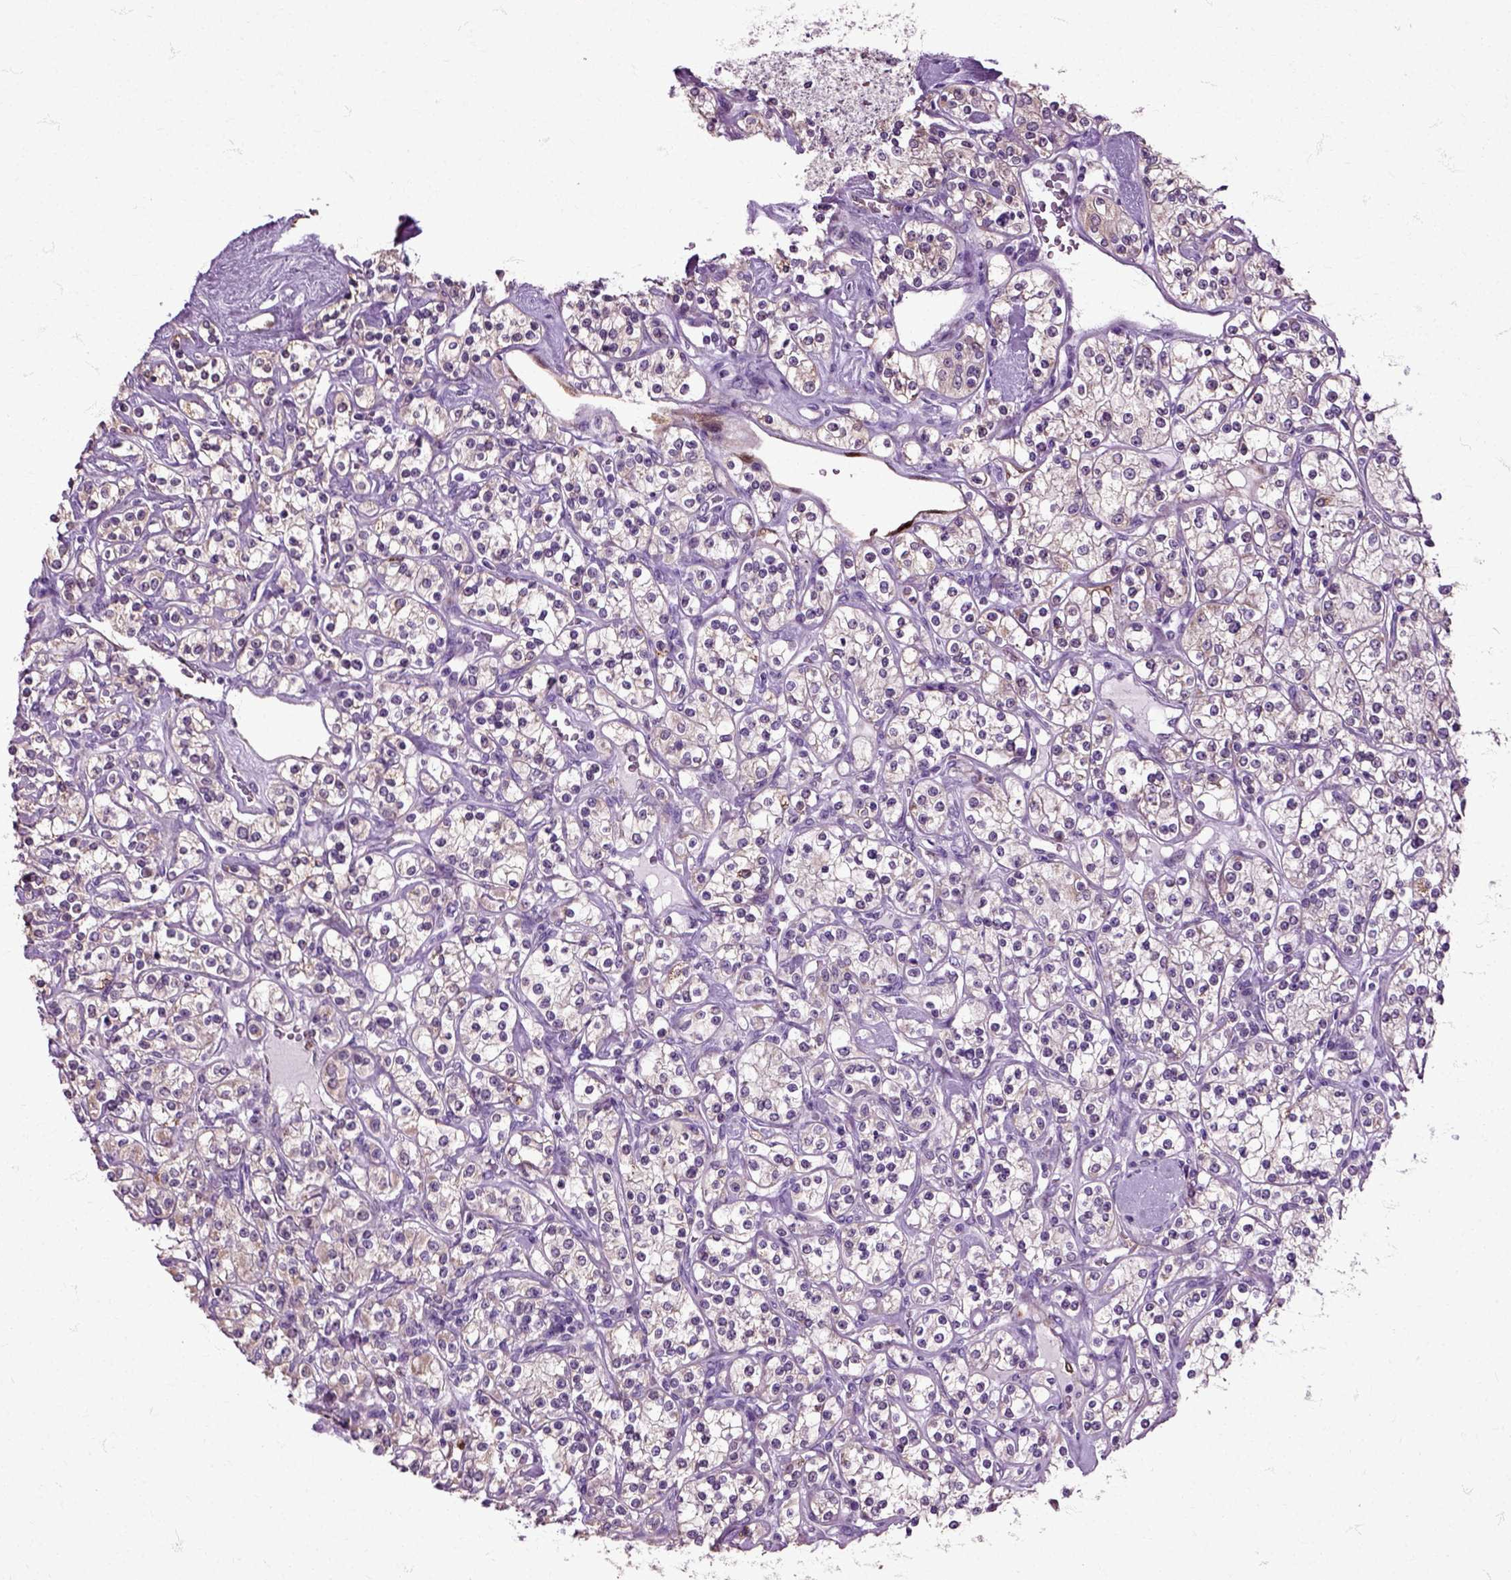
{"staining": {"intensity": "negative", "quantity": "none", "location": "none"}, "tissue": "renal cancer", "cell_type": "Tumor cells", "image_type": "cancer", "snomed": [{"axis": "morphology", "description": "Adenocarcinoma, NOS"}, {"axis": "topography", "description": "Kidney"}], "caption": "The immunohistochemistry photomicrograph has no significant staining in tumor cells of renal adenocarcinoma tissue.", "gene": "HSPA2", "patient": {"sex": "male", "age": 77}}